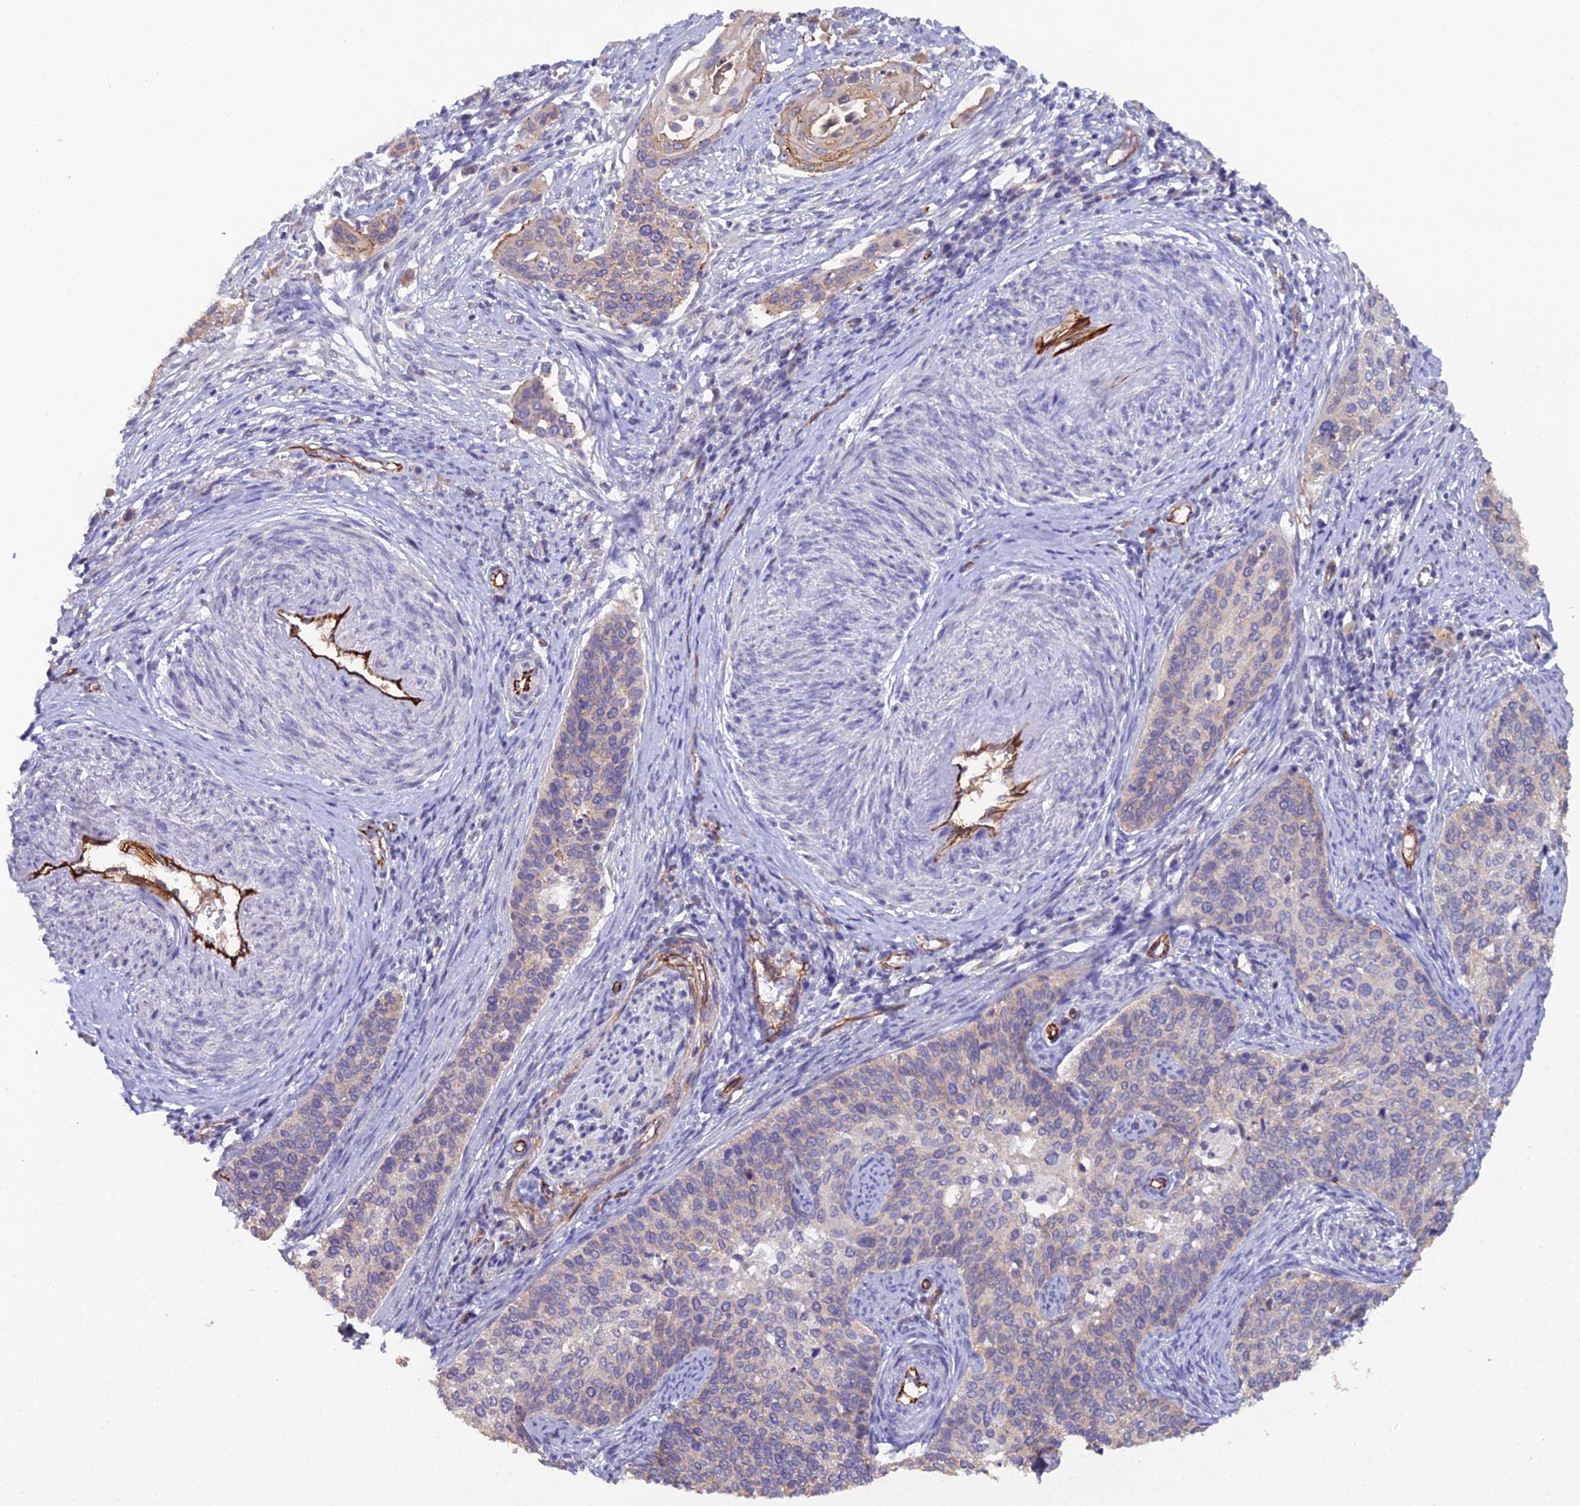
{"staining": {"intensity": "negative", "quantity": "none", "location": "none"}, "tissue": "cervical cancer", "cell_type": "Tumor cells", "image_type": "cancer", "snomed": [{"axis": "morphology", "description": "Squamous cell carcinoma, NOS"}, {"axis": "topography", "description": "Cervix"}], "caption": "The micrograph shows no staining of tumor cells in cervical cancer (squamous cell carcinoma).", "gene": "CFAP47", "patient": {"sex": "female", "age": 44}}